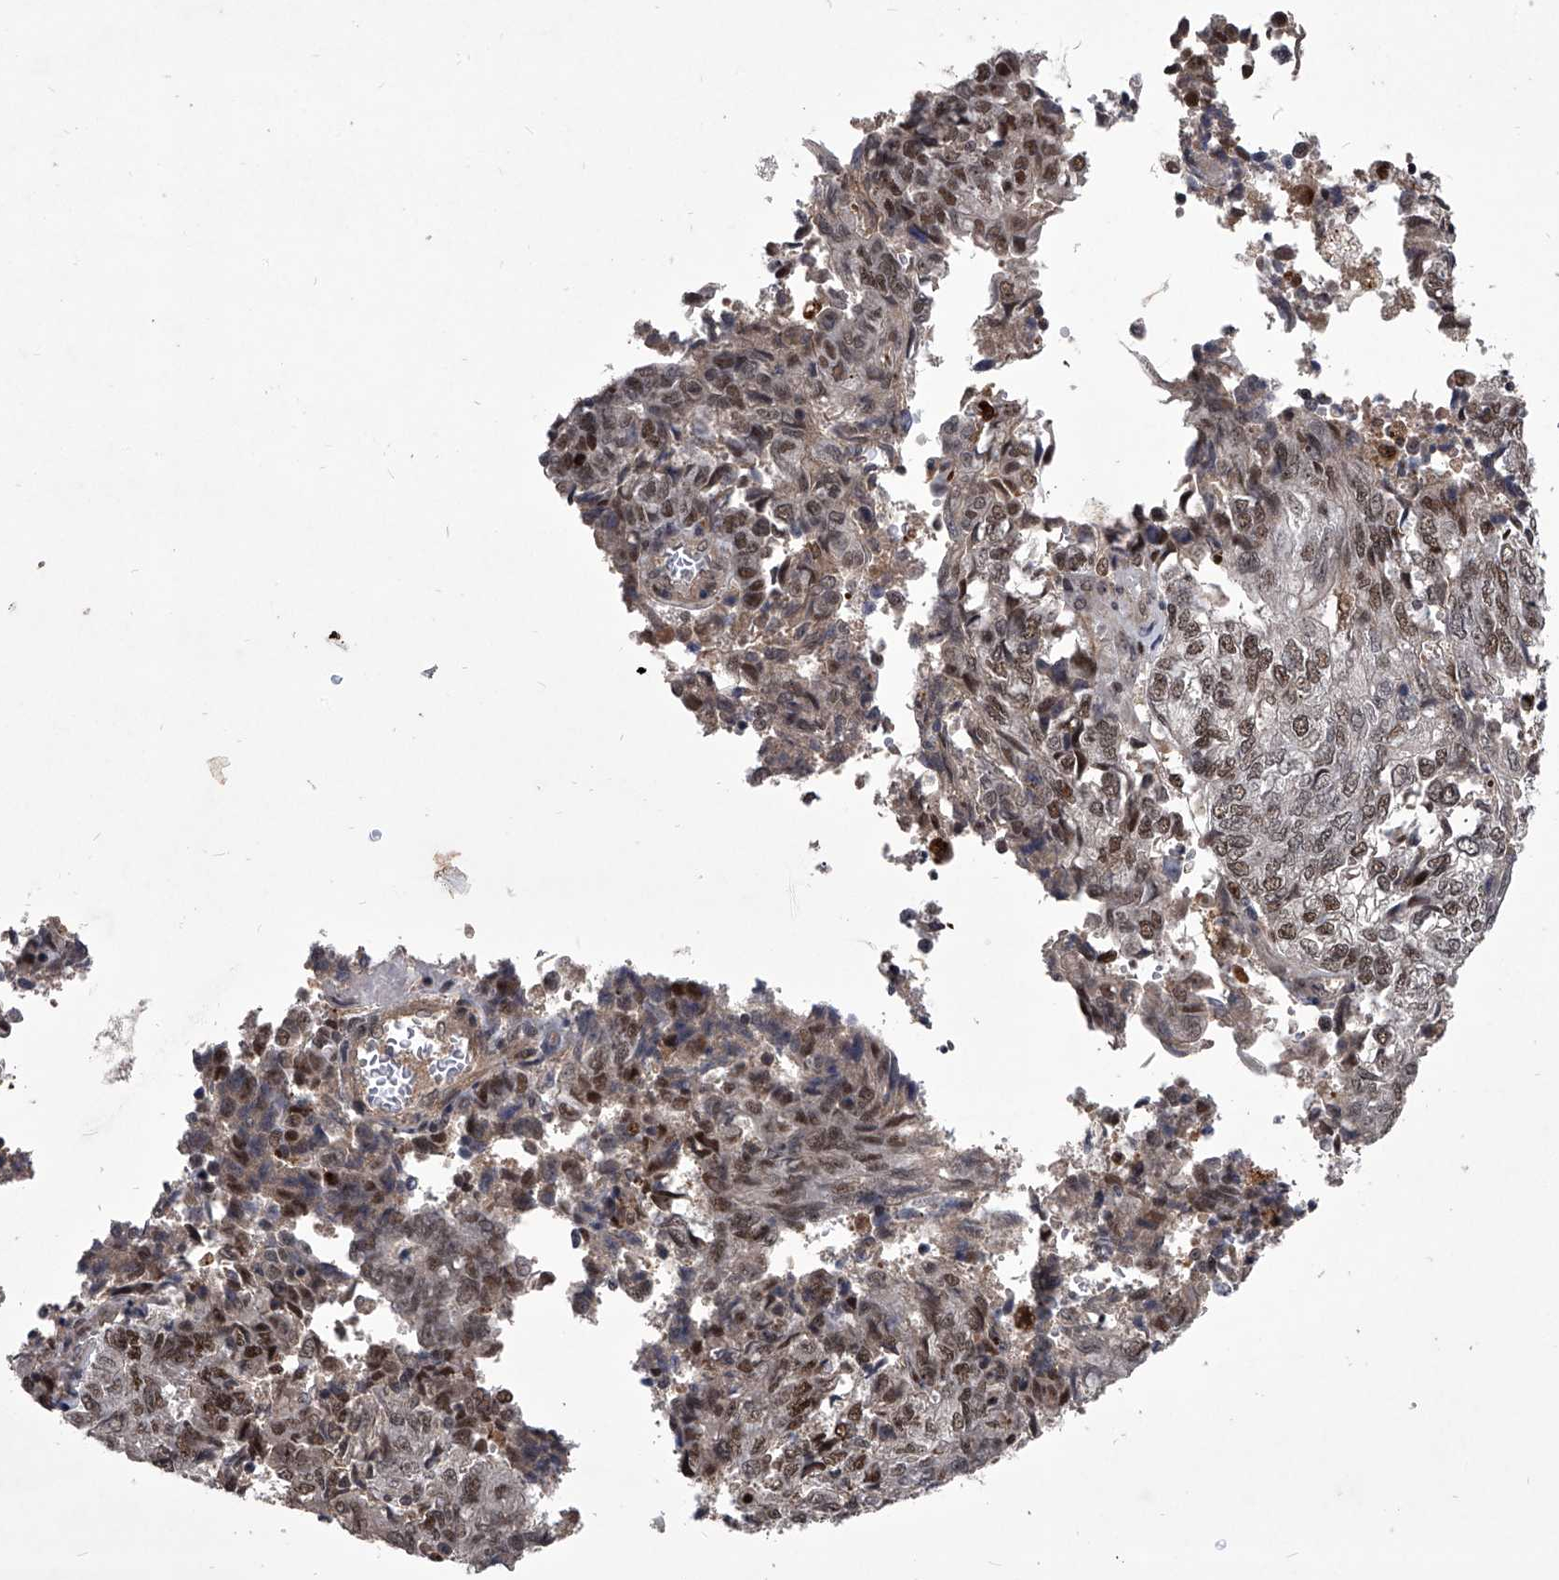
{"staining": {"intensity": "moderate", "quantity": "25%-75%", "location": "nuclear"}, "tissue": "endometrial cancer", "cell_type": "Tumor cells", "image_type": "cancer", "snomed": [{"axis": "morphology", "description": "Adenocarcinoma, NOS"}, {"axis": "topography", "description": "Endometrium"}], "caption": "Endometrial adenocarcinoma tissue shows moderate nuclear expression in about 25%-75% of tumor cells, visualized by immunohistochemistry.", "gene": "CMTR1", "patient": {"sex": "female", "age": 80}}